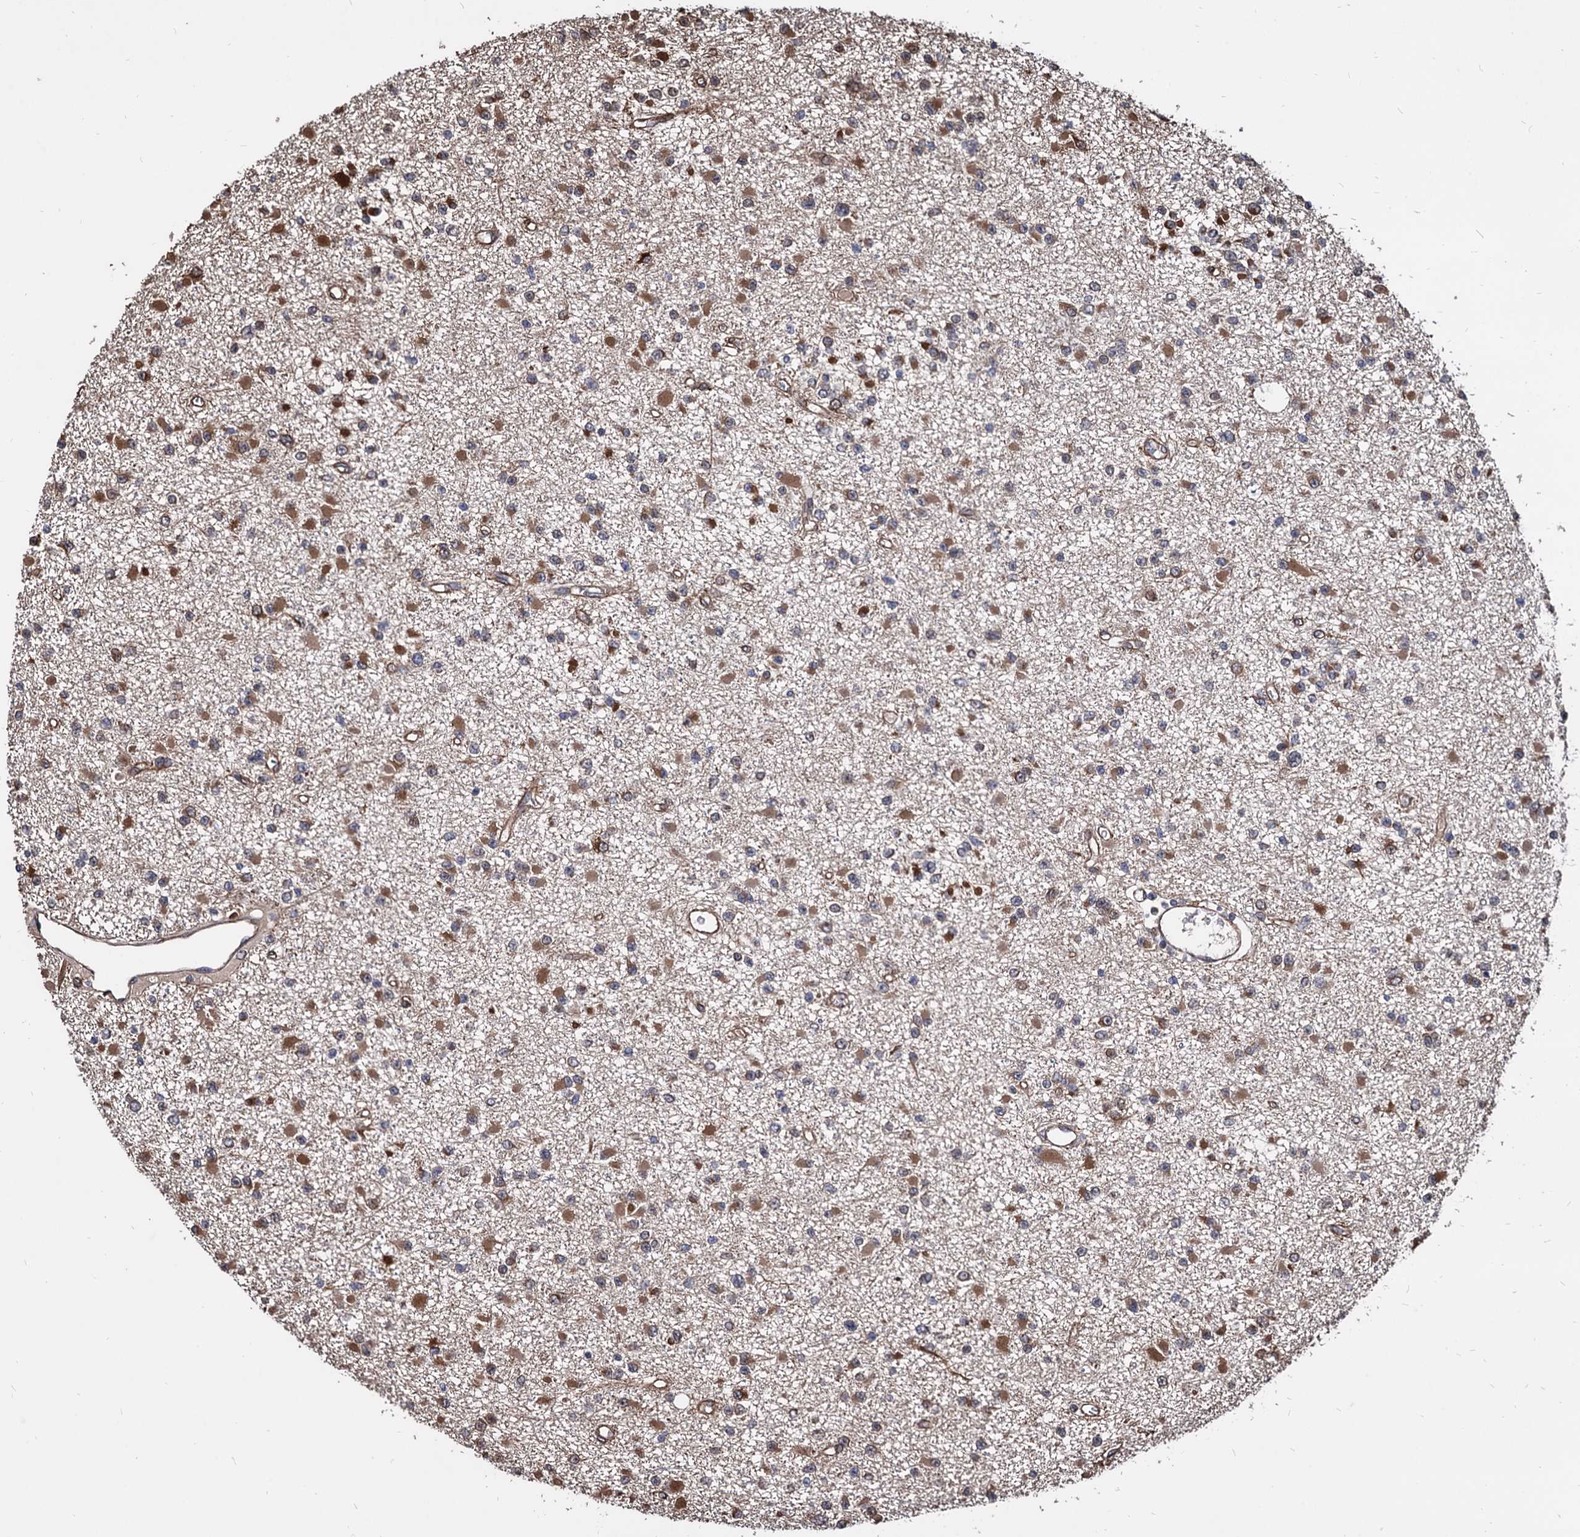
{"staining": {"intensity": "moderate", "quantity": "25%-75%", "location": "cytoplasmic/membranous"}, "tissue": "glioma", "cell_type": "Tumor cells", "image_type": "cancer", "snomed": [{"axis": "morphology", "description": "Glioma, malignant, Low grade"}, {"axis": "topography", "description": "Brain"}], "caption": "This is an image of IHC staining of malignant glioma (low-grade), which shows moderate staining in the cytoplasmic/membranous of tumor cells.", "gene": "ANKRD12", "patient": {"sex": "female", "age": 22}}